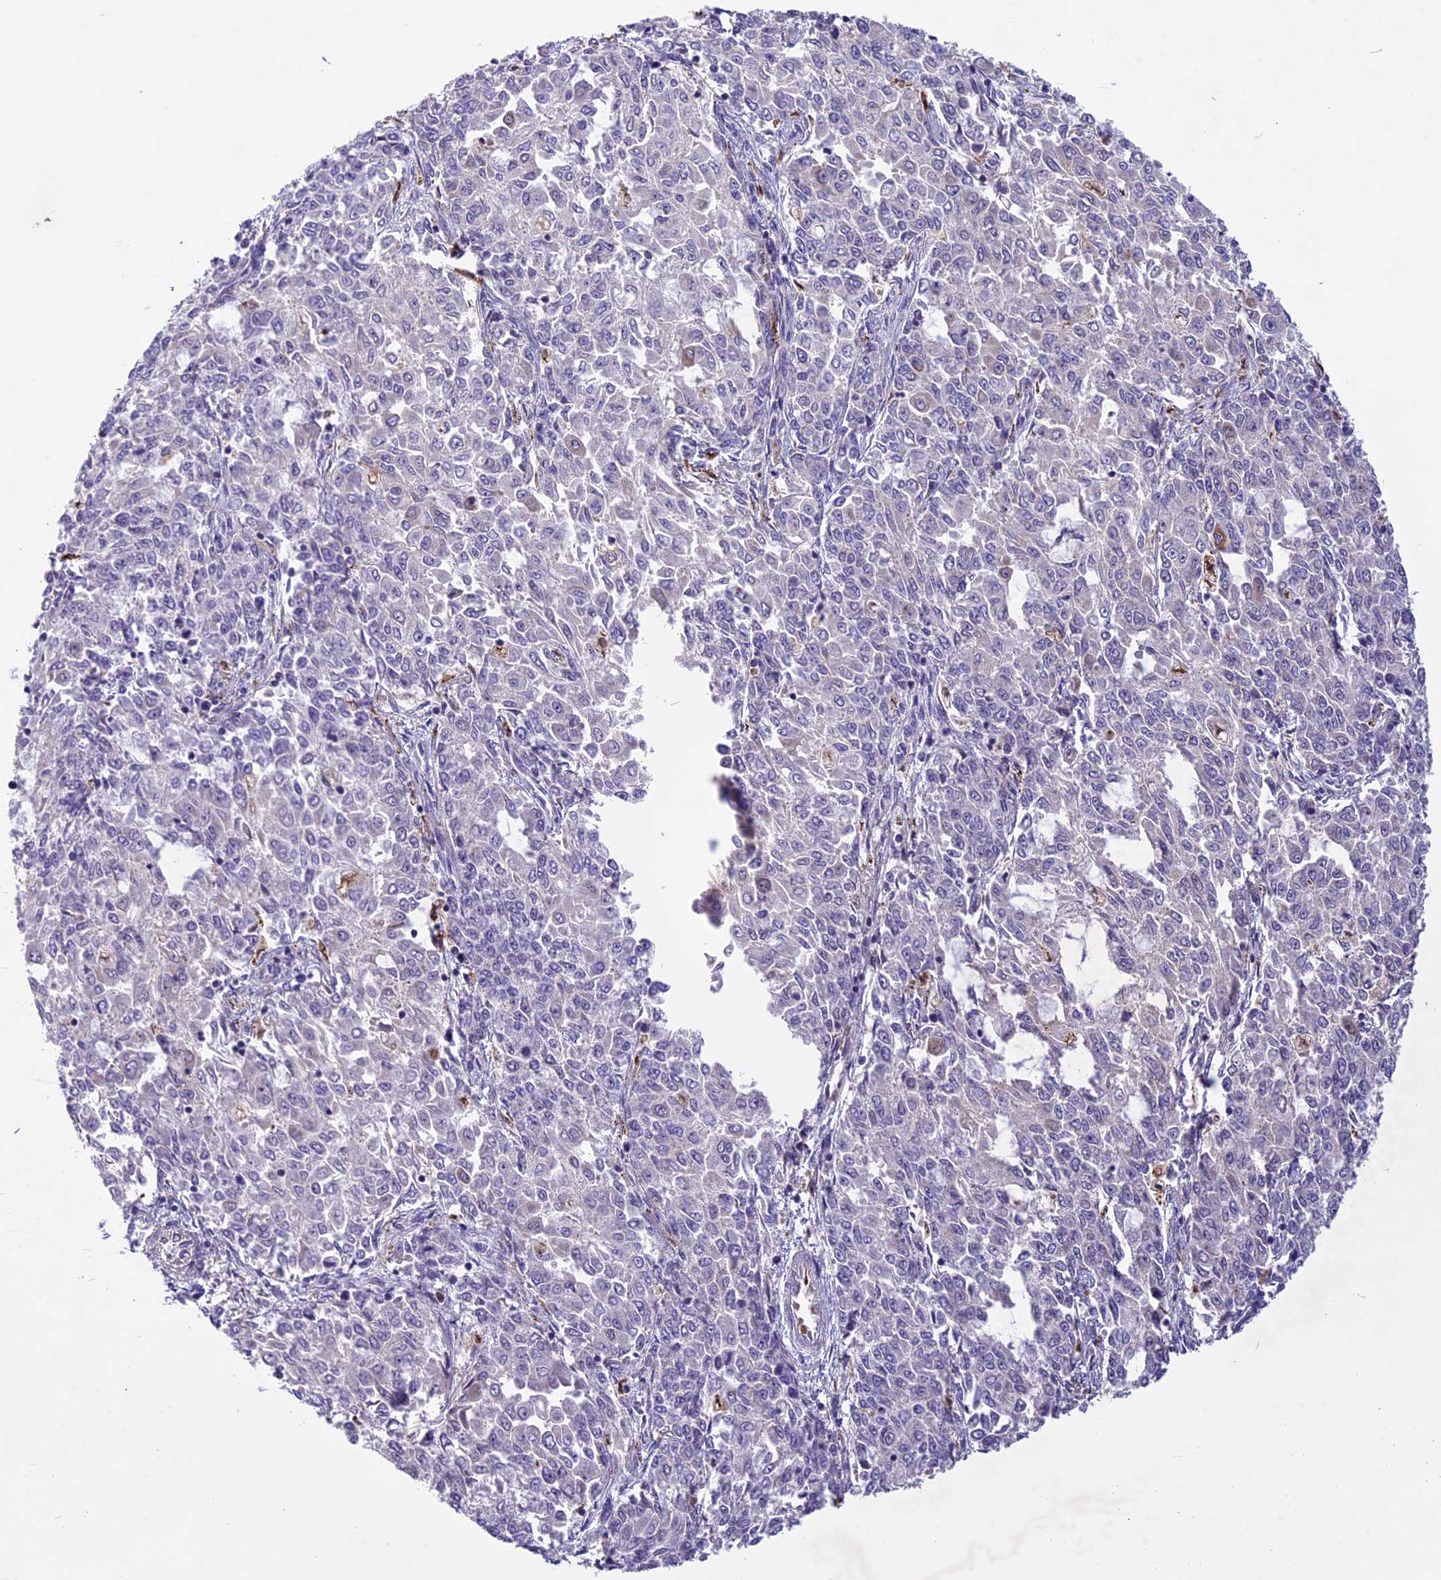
{"staining": {"intensity": "negative", "quantity": "none", "location": "none"}, "tissue": "endometrial cancer", "cell_type": "Tumor cells", "image_type": "cancer", "snomed": [{"axis": "morphology", "description": "Adenocarcinoma, NOS"}, {"axis": "topography", "description": "Endometrium"}], "caption": "Immunohistochemistry of human endometrial cancer (adenocarcinoma) shows no expression in tumor cells.", "gene": "MIEF2", "patient": {"sex": "female", "age": 50}}